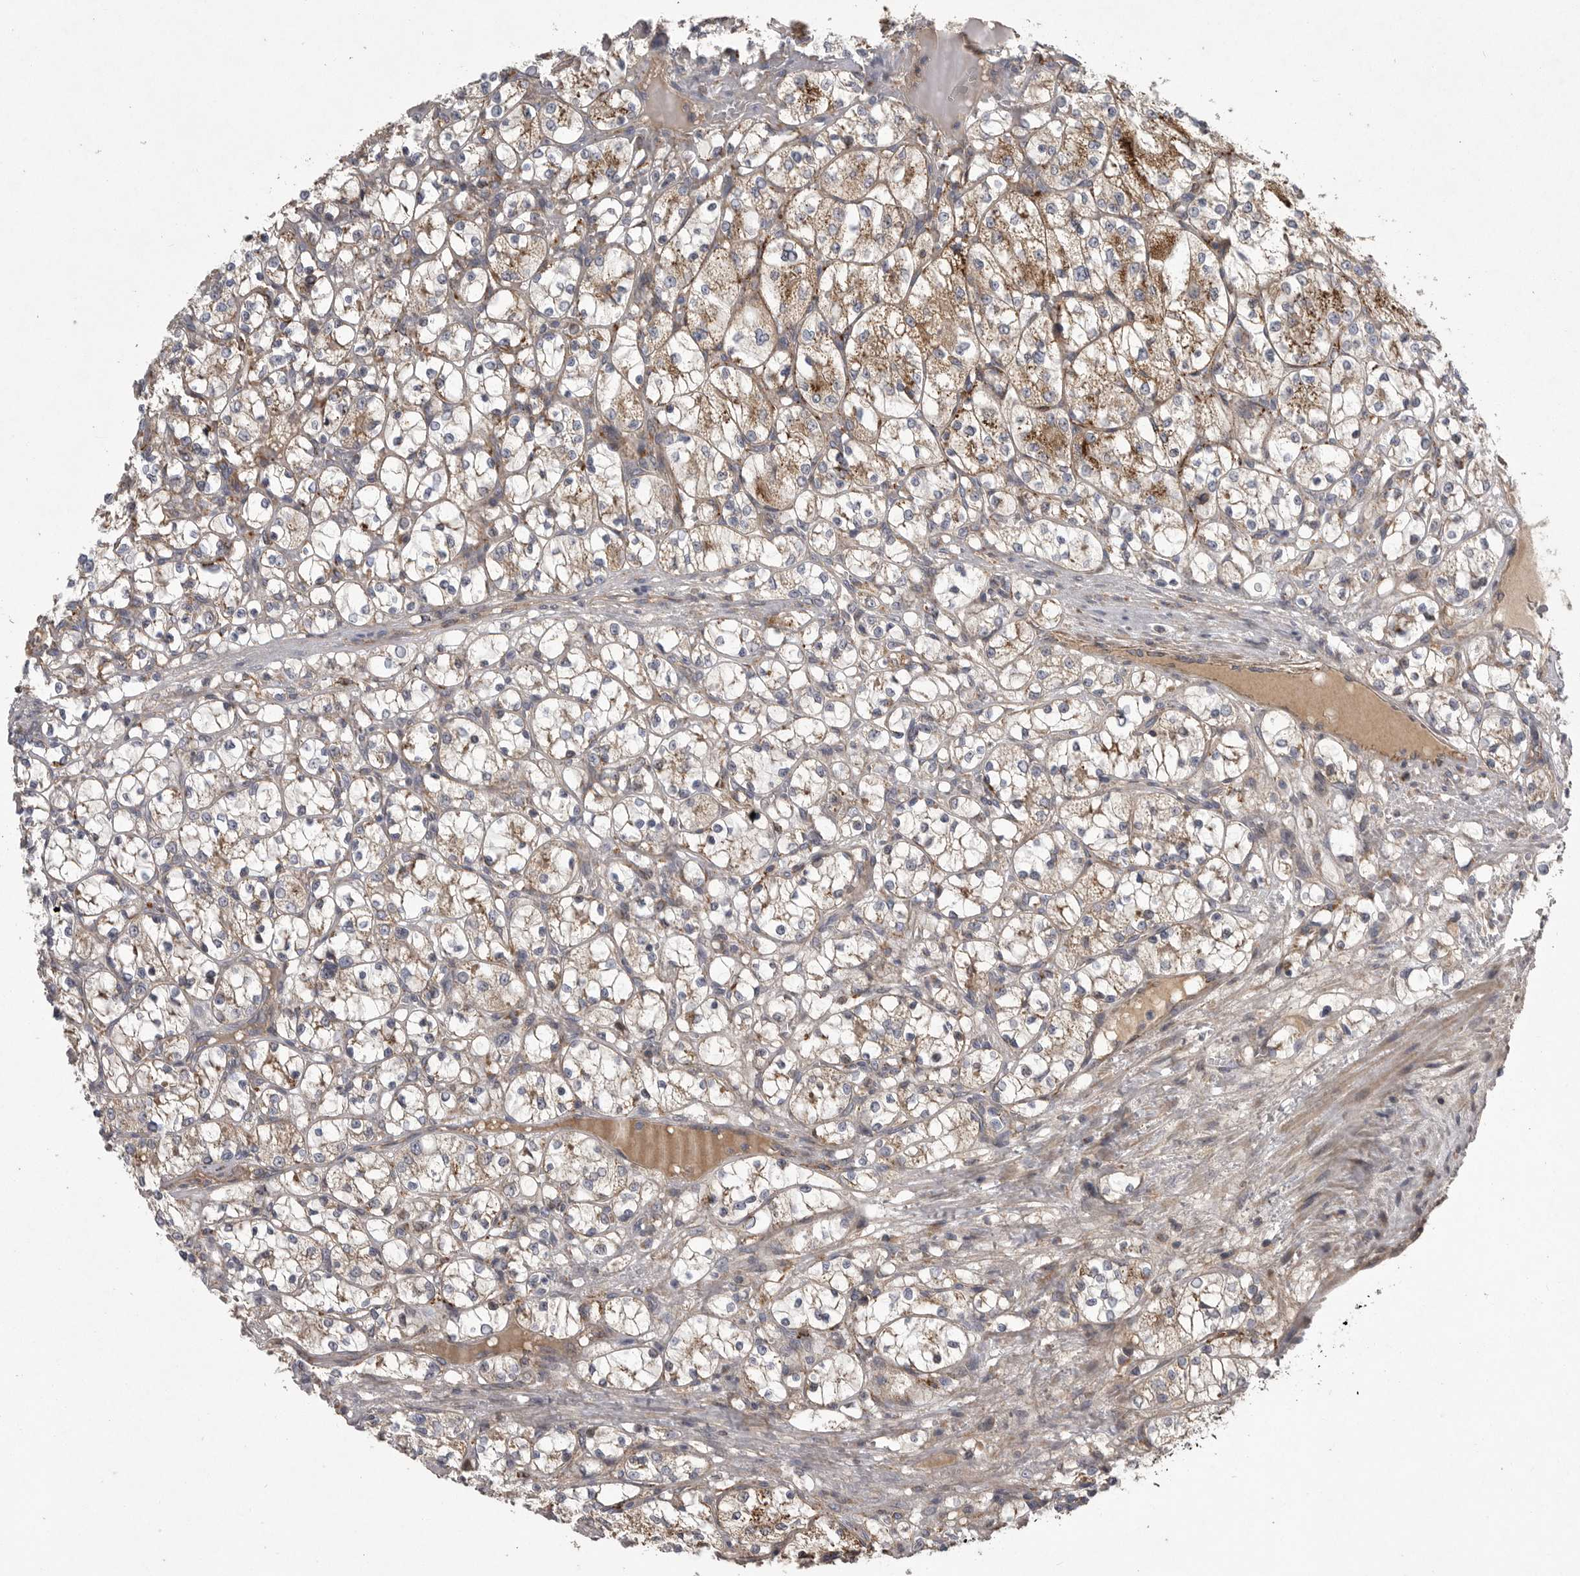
{"staining": {"intensity": "moderate", "quantity": ">75%", "location": "cytoplasmic/membranous"}, "tissue": "renal cancer", "cell_type": "Tumor cells", "image_type": "cancer", "snomed": [{"axis": "morphology", "description": "Adenocarcinoma, NOS"}, {"axis": "topography", "description": "Kidney"}], "caption": "A high-resolution photomicrograph shows immunohistochemistry staining of adenocarcinoma (renal), which shows moderate cytoplasmic/membranous expression in about >75% of tumor cells.", "gene": "CRP", "patient": {"sex": "female", "age": 69}}